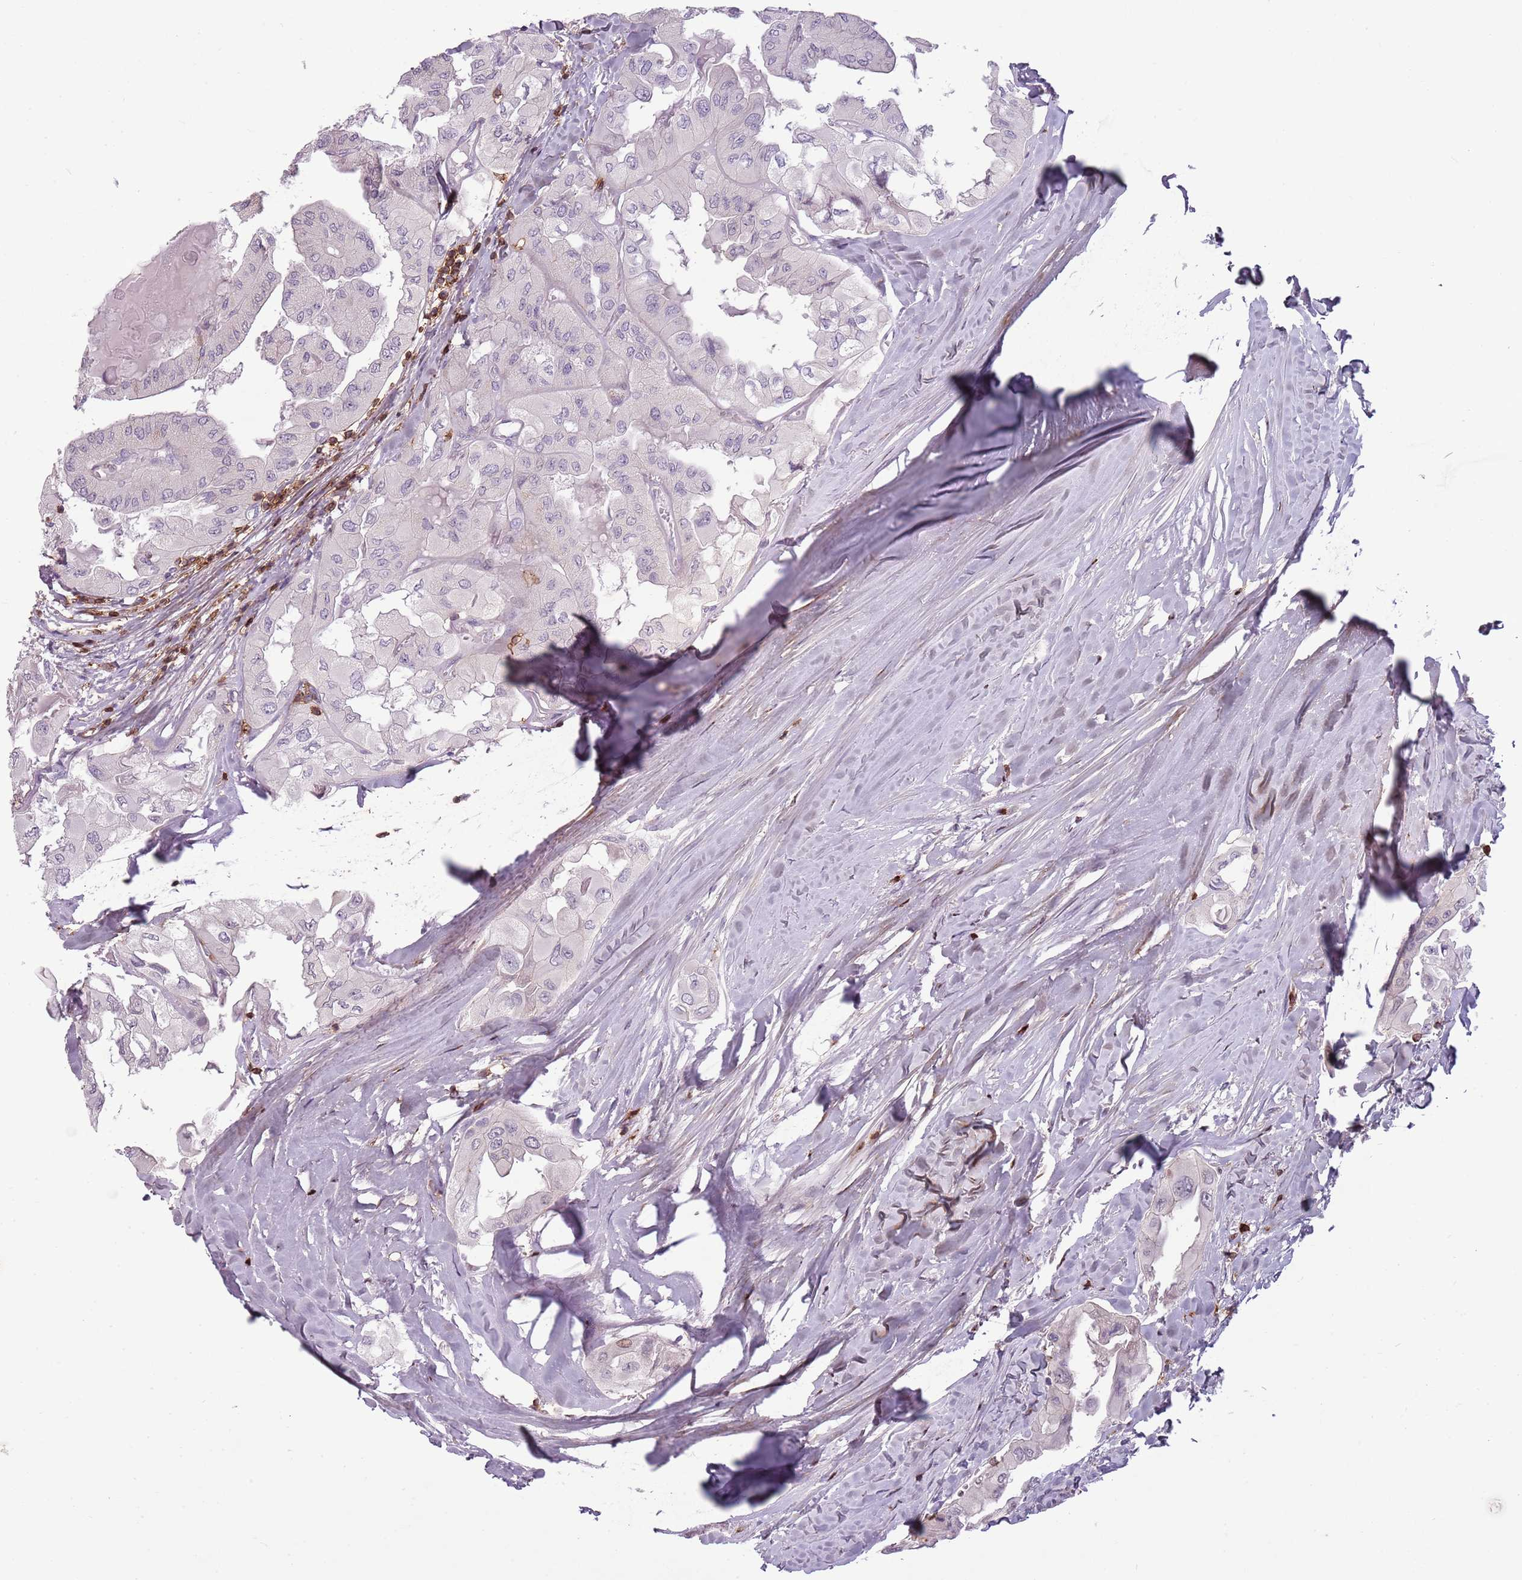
{"staining": {"intensity": "negative", "quantity": "none", "location": "none"}, "tissue": "thyroid cancer", "cell_type": "Tumor cells", "image_type": "cancer", "snomed": [{"axis": "morphology", "description": "Normal tissue, NOS"}, {"axis": "morphology", "description": "Papillary adenocarcinoma, NOS"}, {"axis": "topography", "description": "Thyroid gland"}], "caption": "Thyroid cancer was stained to show a protein in brown. There is no significant staining in tumor cells.", "gene": "ZNF583", "patient": {"sex": "female", "age": 59}}